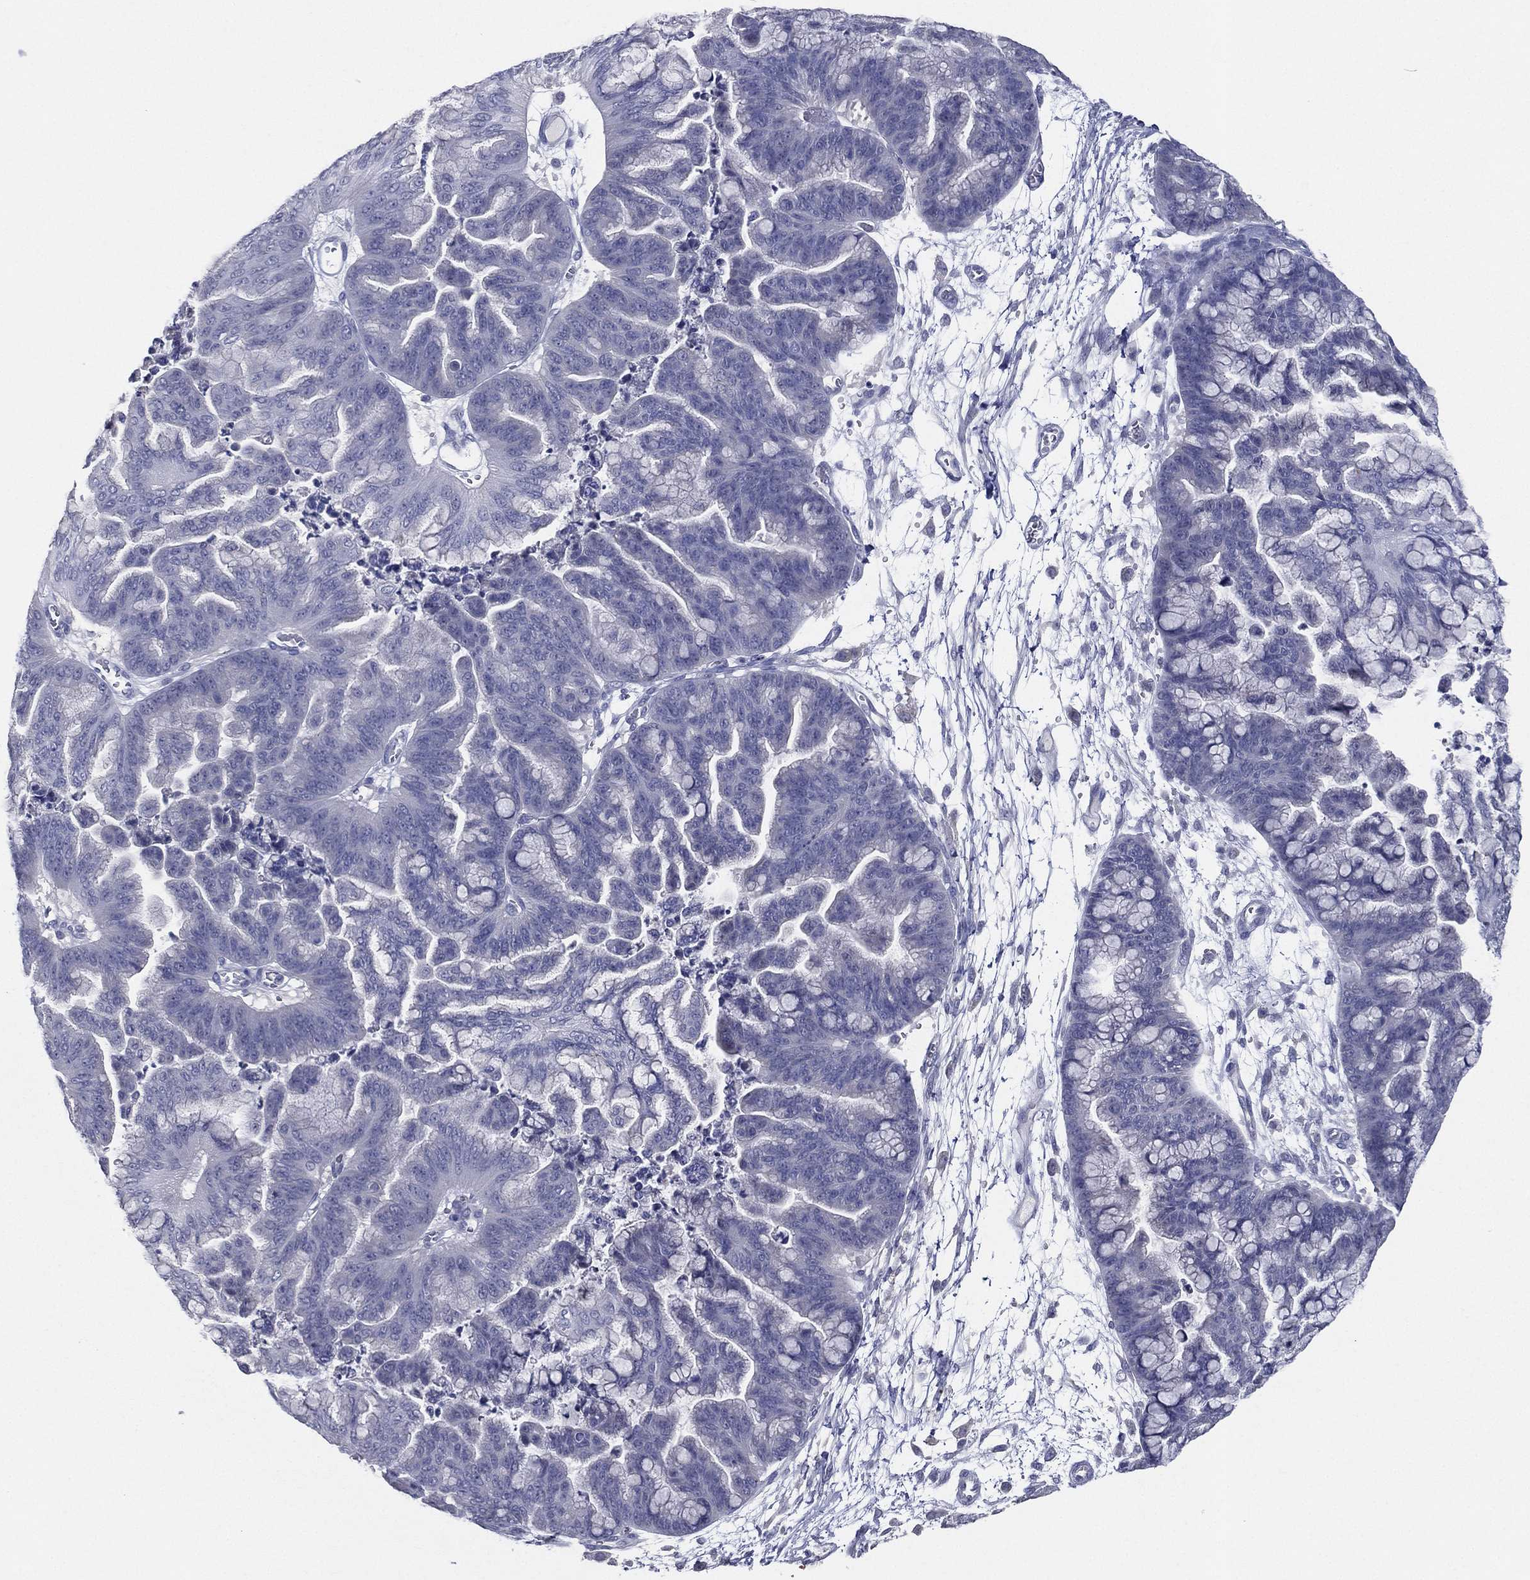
{"staining": {"intensity": "negative", "quantity": "none", "location": "none"}, "tissue": "ovarian cancer", "cell_type": "Tumor cells", "image_type": "cancer", "snomed": [{"axis": "morphology", "description": "Cystadenocarcinoma, mucinous, NOS"}, {"axis": "topography", "description": "Ovary"}], "caption": "This is a photomicrograph of immunohistochemistry (IHC) staining of ovarian cancer, which shows no staining in tumor cells. The staining is performed using DAB (3,3'-diaminobenzidine) brown chromogen with nuclei counter-stained in using hematoxylin.", "gene": "SLC13A4", "patient": {"sex": "female", "age": 67}}